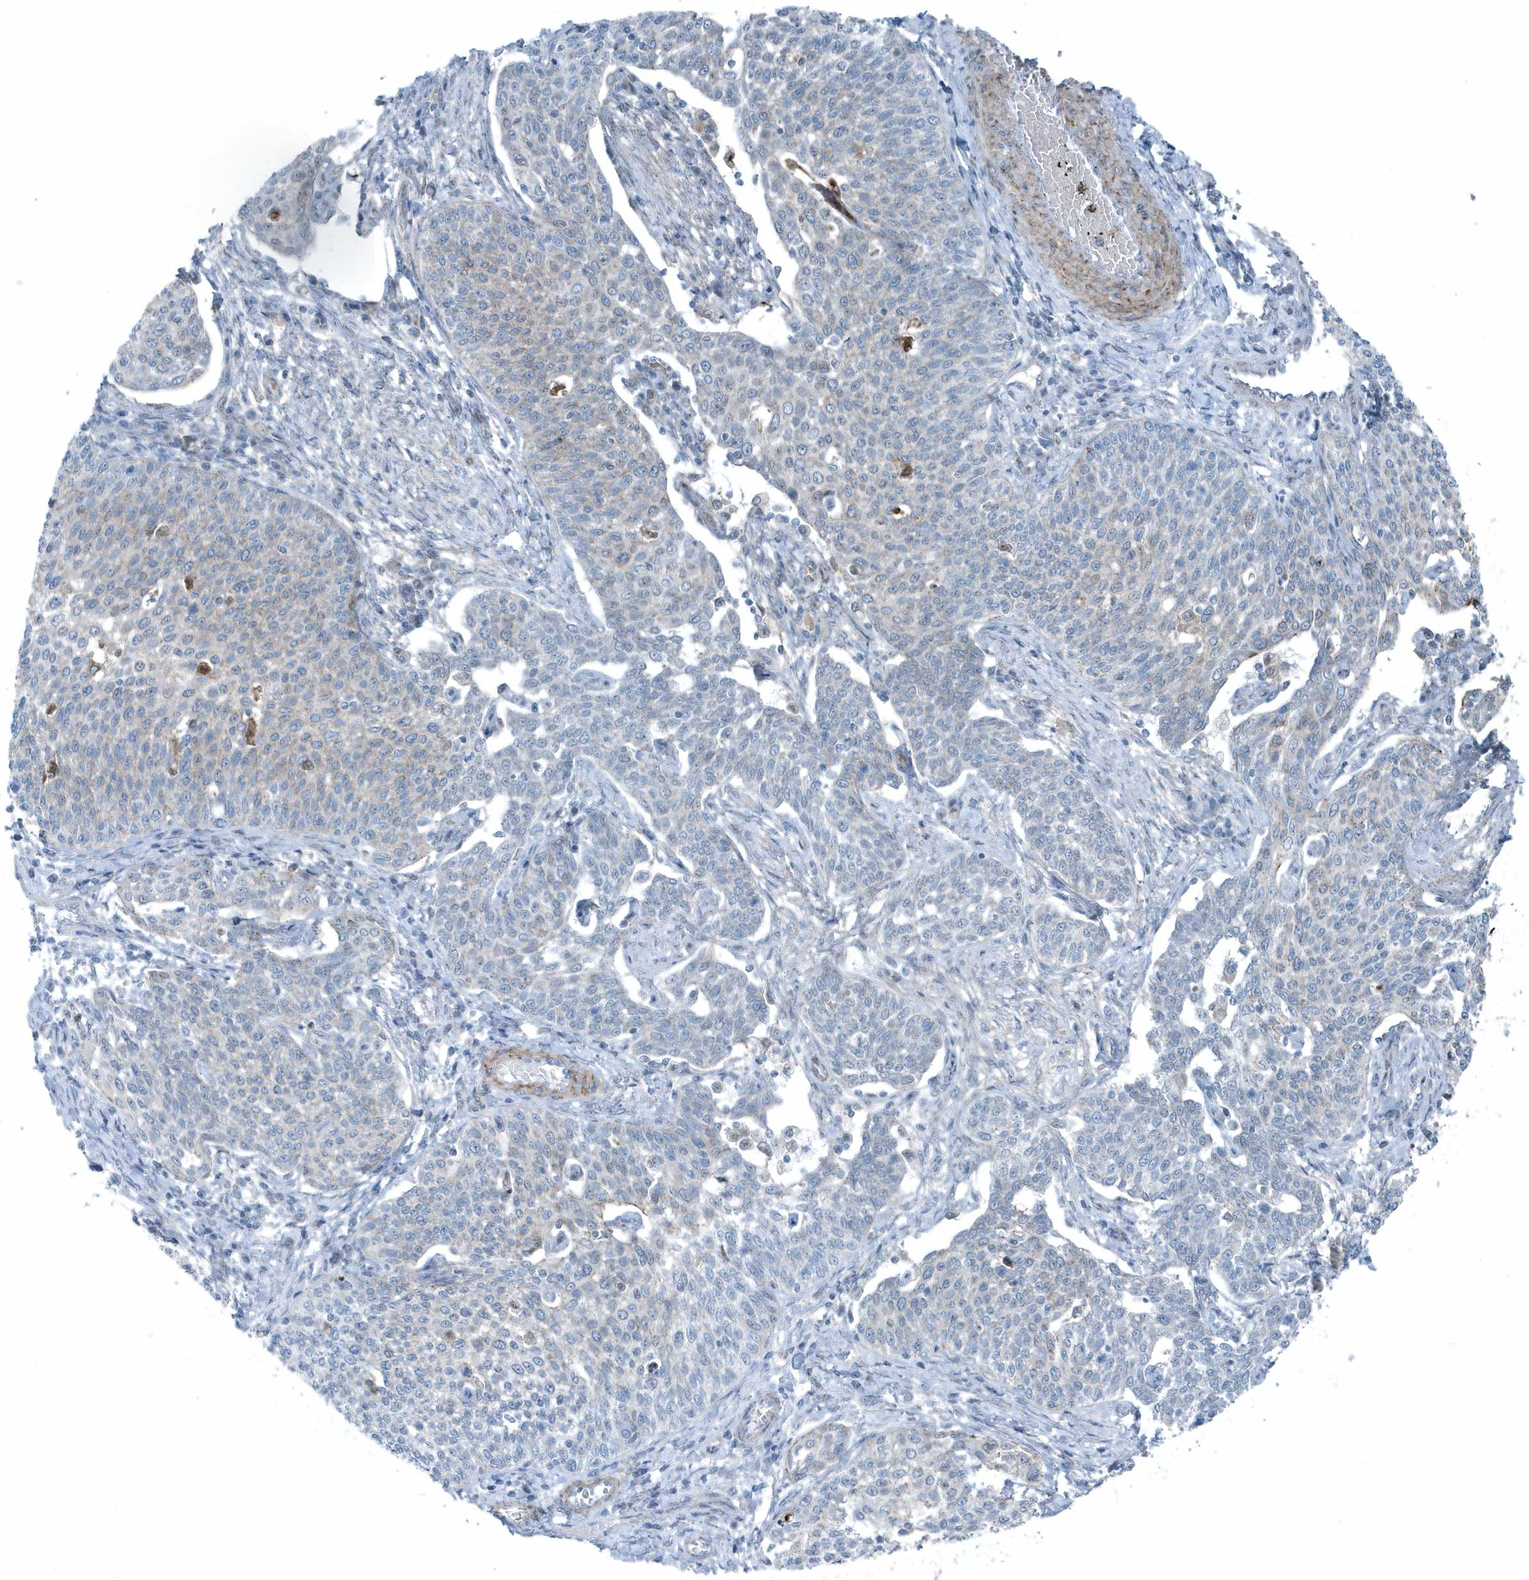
{"staining": {"intensity": "negative", "quantity": "none", "location": "none"}, "tissue": "cervical cancer", "cell_type": "Tumor cells", "image_type": "cancer", "snomed": [{"axis": "morphology", "description": "Squamous cell carcinoma, NOS"}, {"axis": "topography", "description": "Cervix"}], "caption": "High power microscopy micrograph of an immunohistochemistry (IHC) micrograph of squamous cell carcinoma (cervical), revealing no significant expression in tumor cells. The staining is performed using DAB (3,3'-diaminobenzidine) brown chromogen with nuclei counter-stained in using hematoxylin.", "gene": "GCC2", "patient": {"sex": "female", "age": 34}}